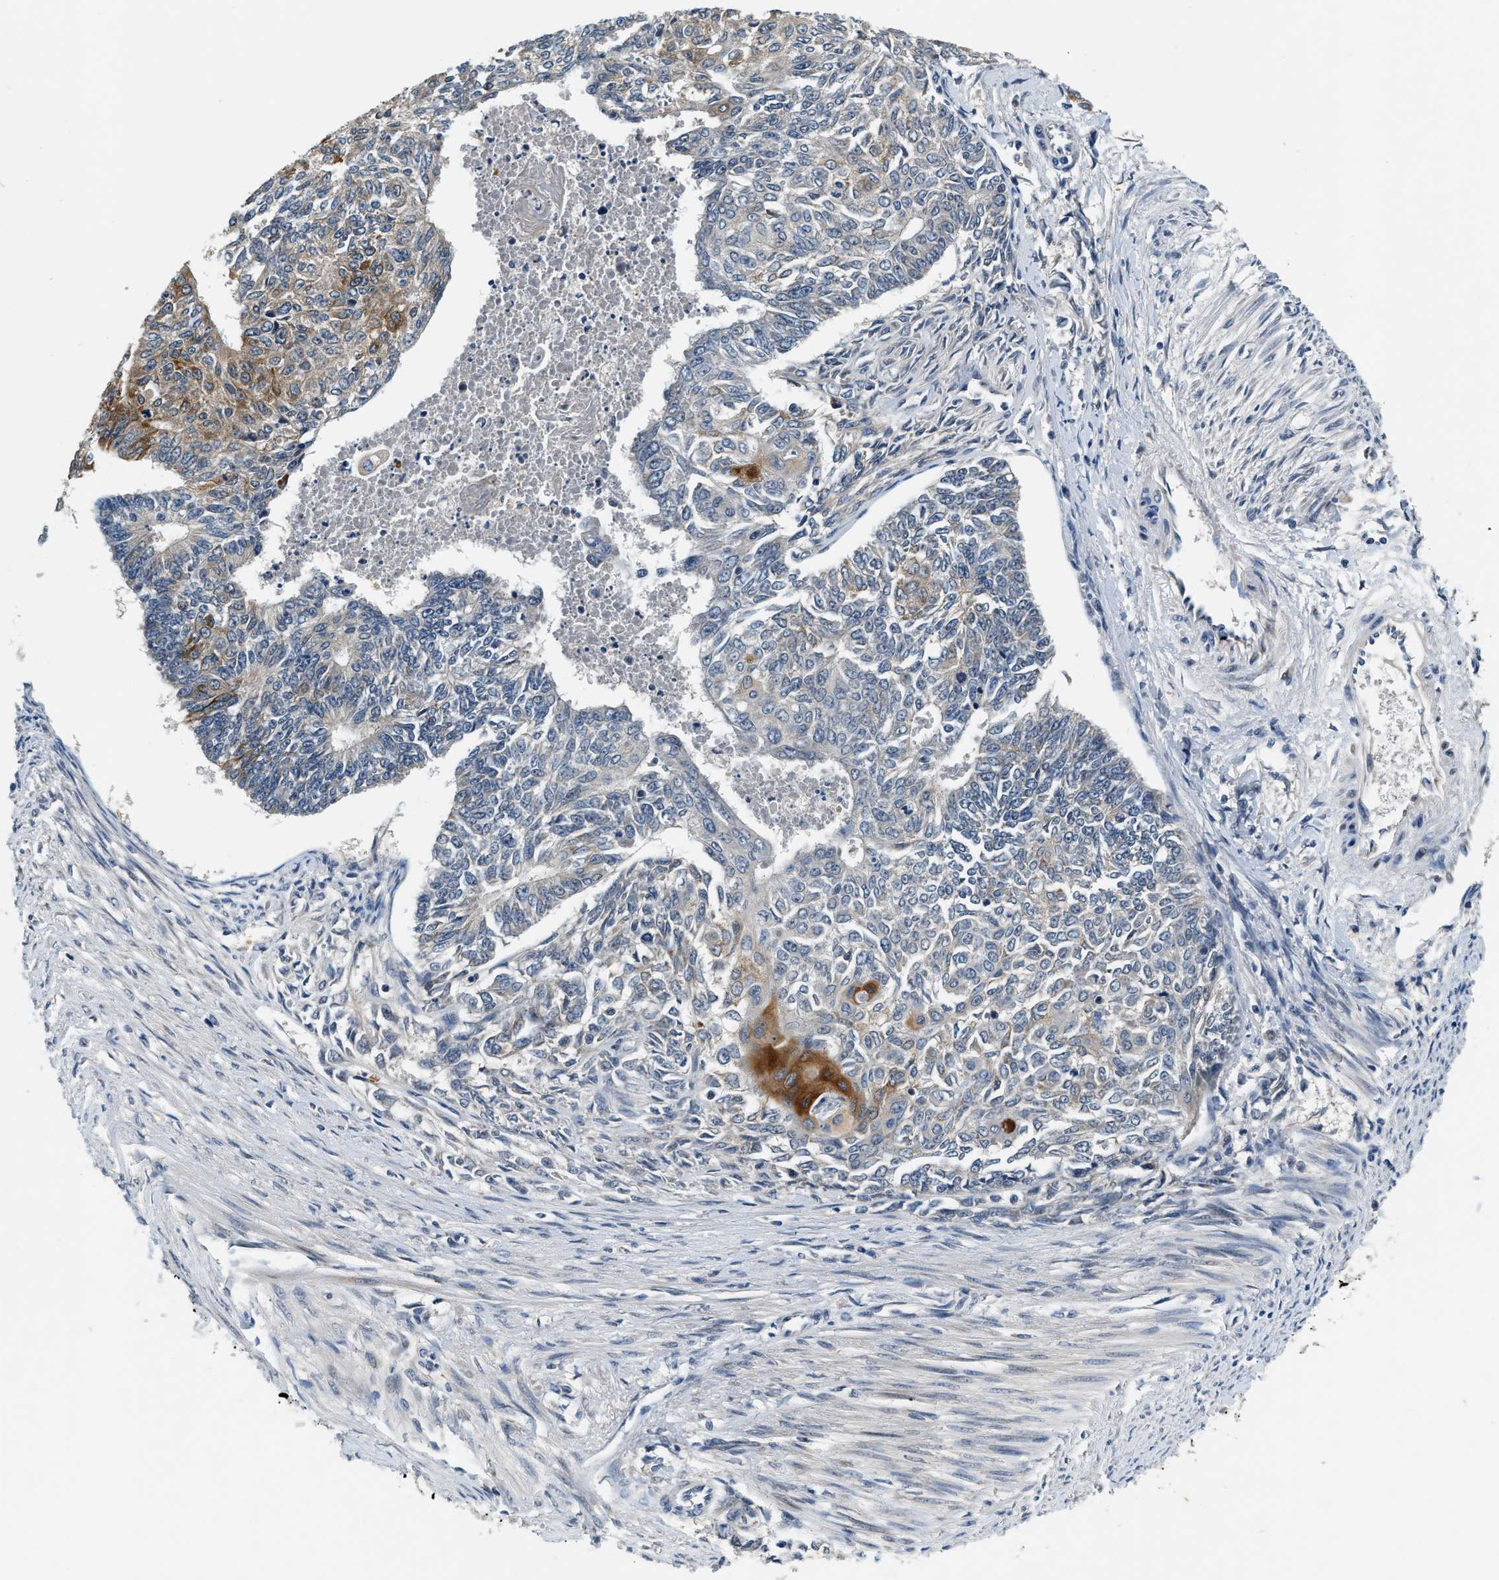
{"staining": {"intensity": "moderate", "quantity": "<25%", "location": "cytoplasmic/membranous"}, "tissue": "endometrial cancer", "cell_type": "Tumor cells", "image_type": "cancer", "snomed": [{"axis": "morphology", "description": "Adenocarcinoma, NOS"}, {"axis": "topography", "description": "Endometrium"}], "caption": "A brown stain labels moderate cytoplasmic/membranous expression of a protein in human endometrial adenocarcinoma tumor cells.", "gene": "YAE1", "patient": {"sex": "female", "age": 32}}